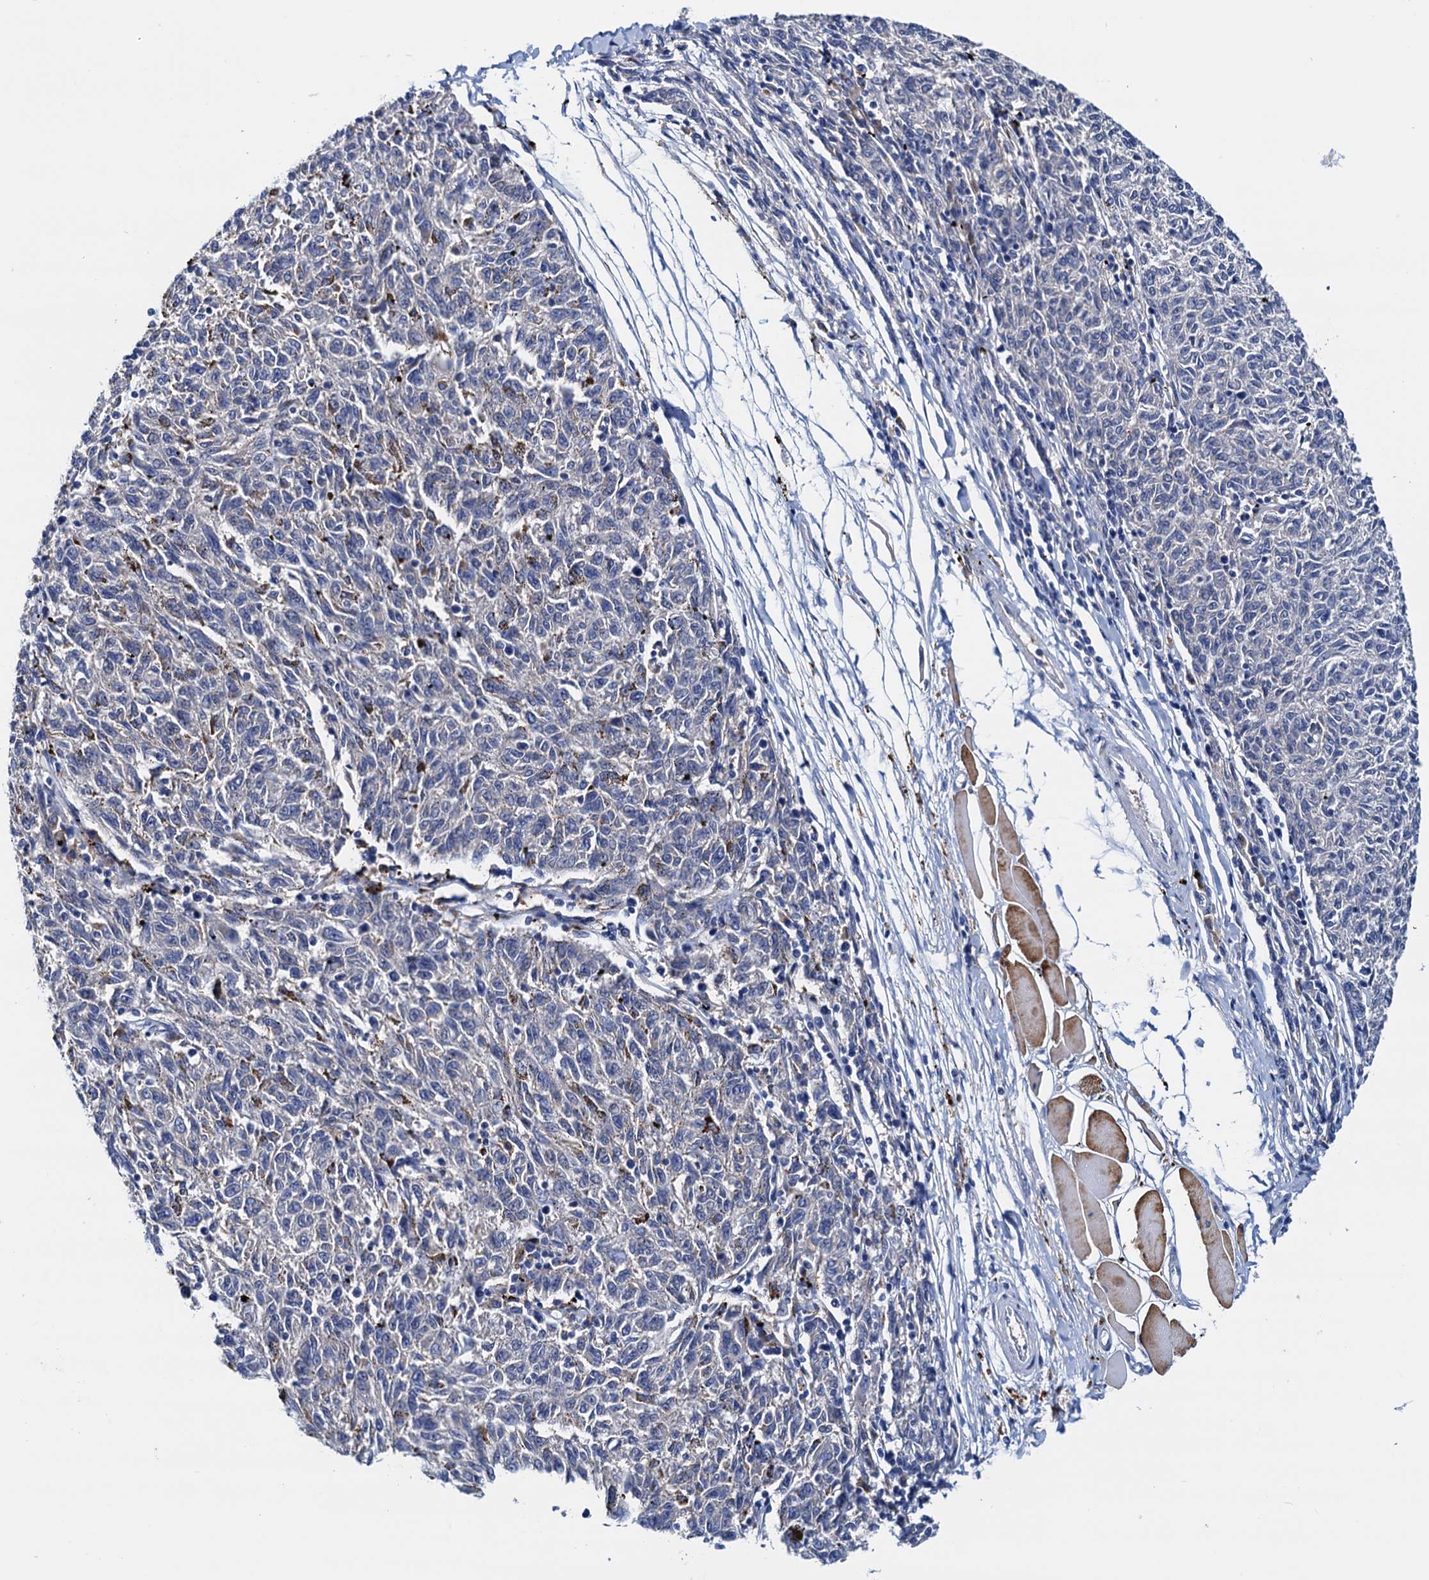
{"staining": {"intensity": "negative", "quantity": "none", "location": "none"}, "tissue": "melanoma", "cell_type": "Tumor cells", "image_type": "cancer", "snomed": [{"axis": "morphology", "description": "Malignant melanoma, NOS"}, {"axis": "topography", "description": "Skin"}], "caption": "This is an IHC photomicrograph of malignant melanoma. There is no staining in tumor cells.", "gene": "RASSF9", "patient": {"sex": "female", "age": 72}}